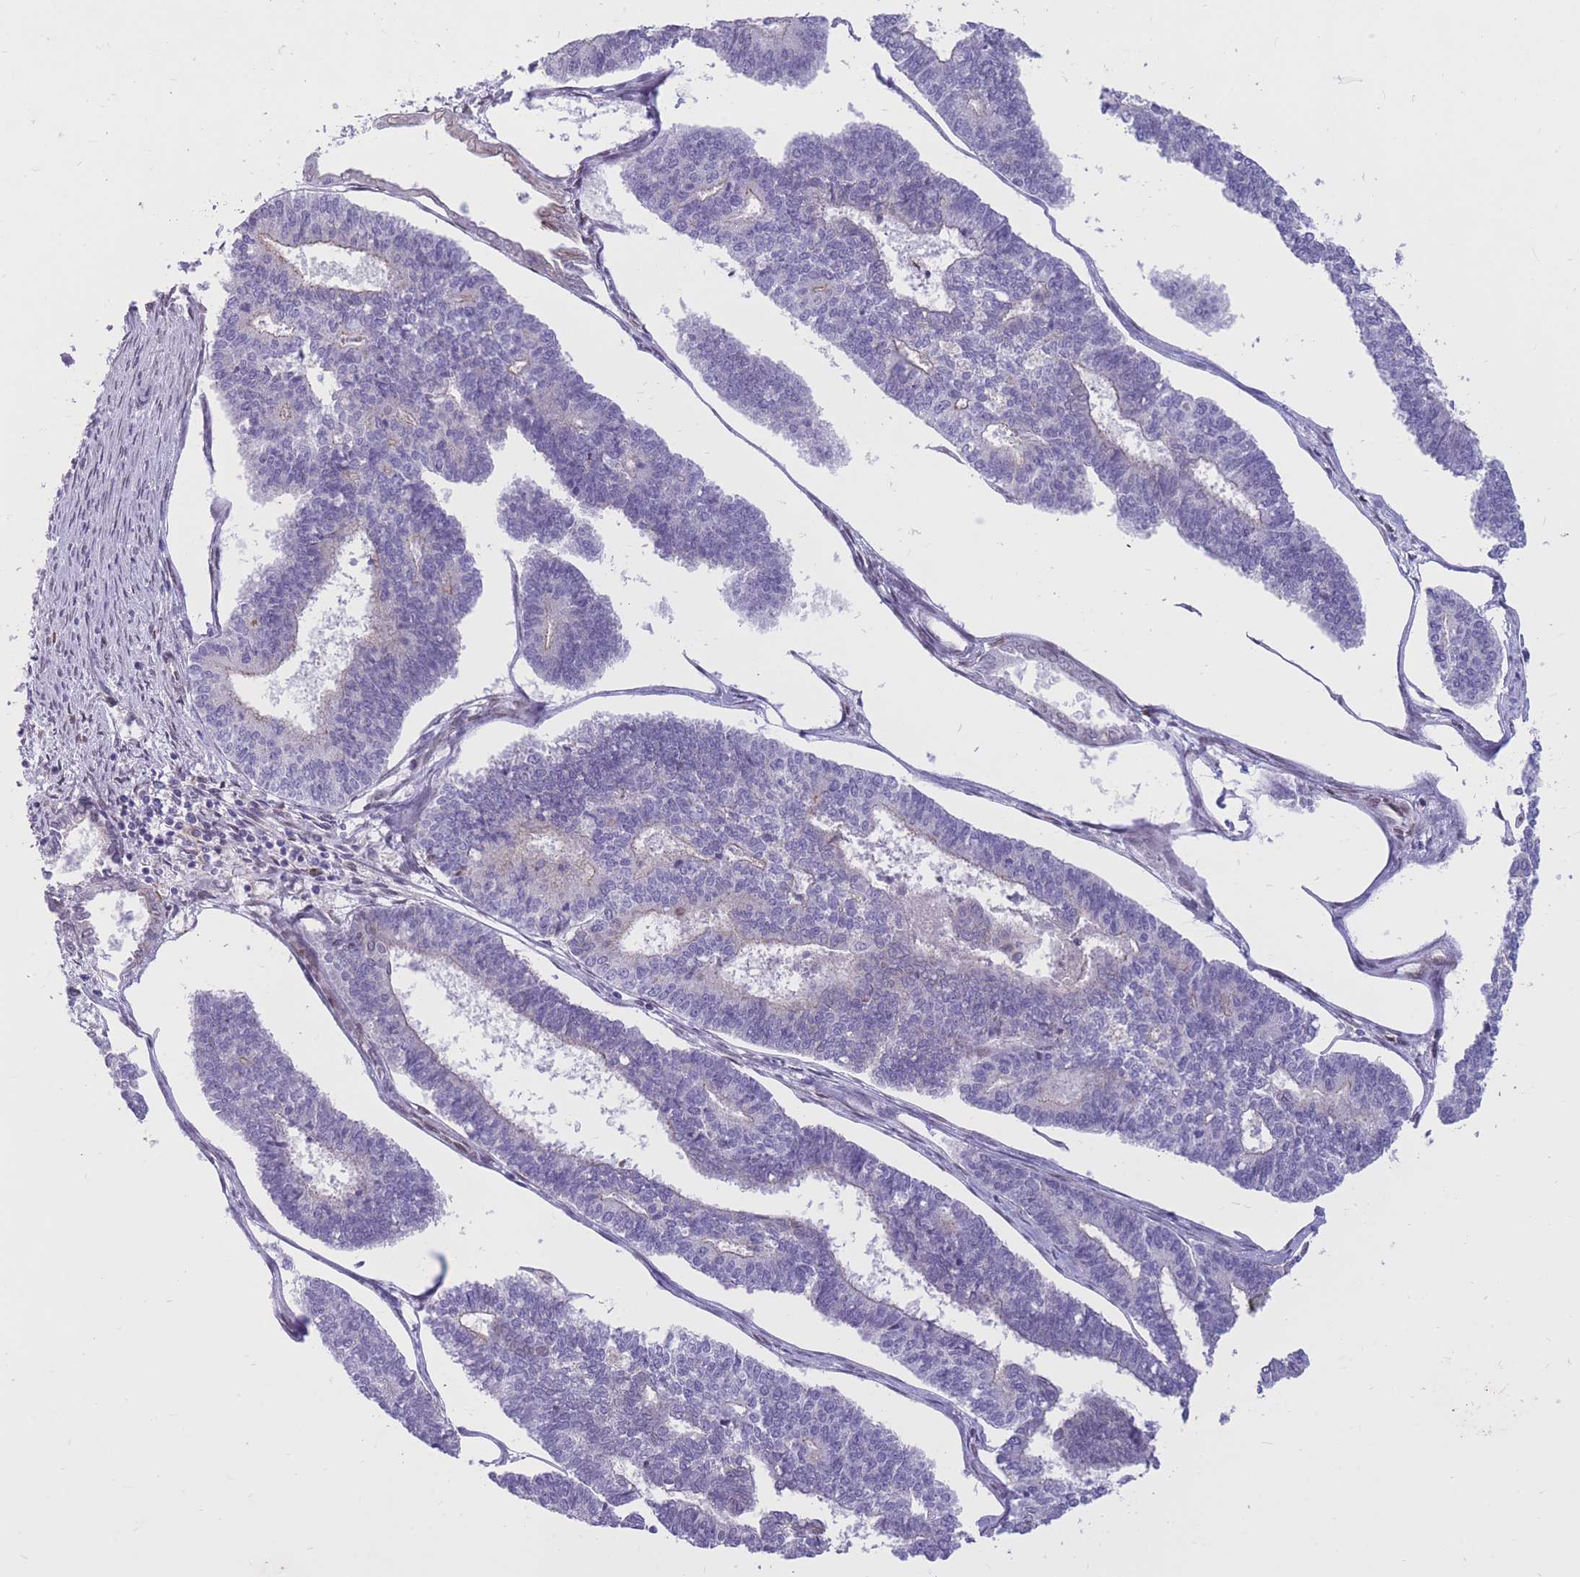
{"staining": {"intensity": "negative", "quantity": "none", "location": "none"}, "tissue": "endometrial cancer", "cell_type": "Tumor cells", "image_type": "cancer", "snomed": [{"axis": "morphology", "description": "Adenocarcinoma, NOS"}, {"axis": "topography", "description": "Endometrium"}], "caption": "IHC image of neoplastic tissue: endometrial cancer stained with DAB (3,3'-diaminobenzidine) exhibits no significant protein positivity in tumor cells.", "gene": "HOOK2", "patient": {"sex": "female", "age": 70}}